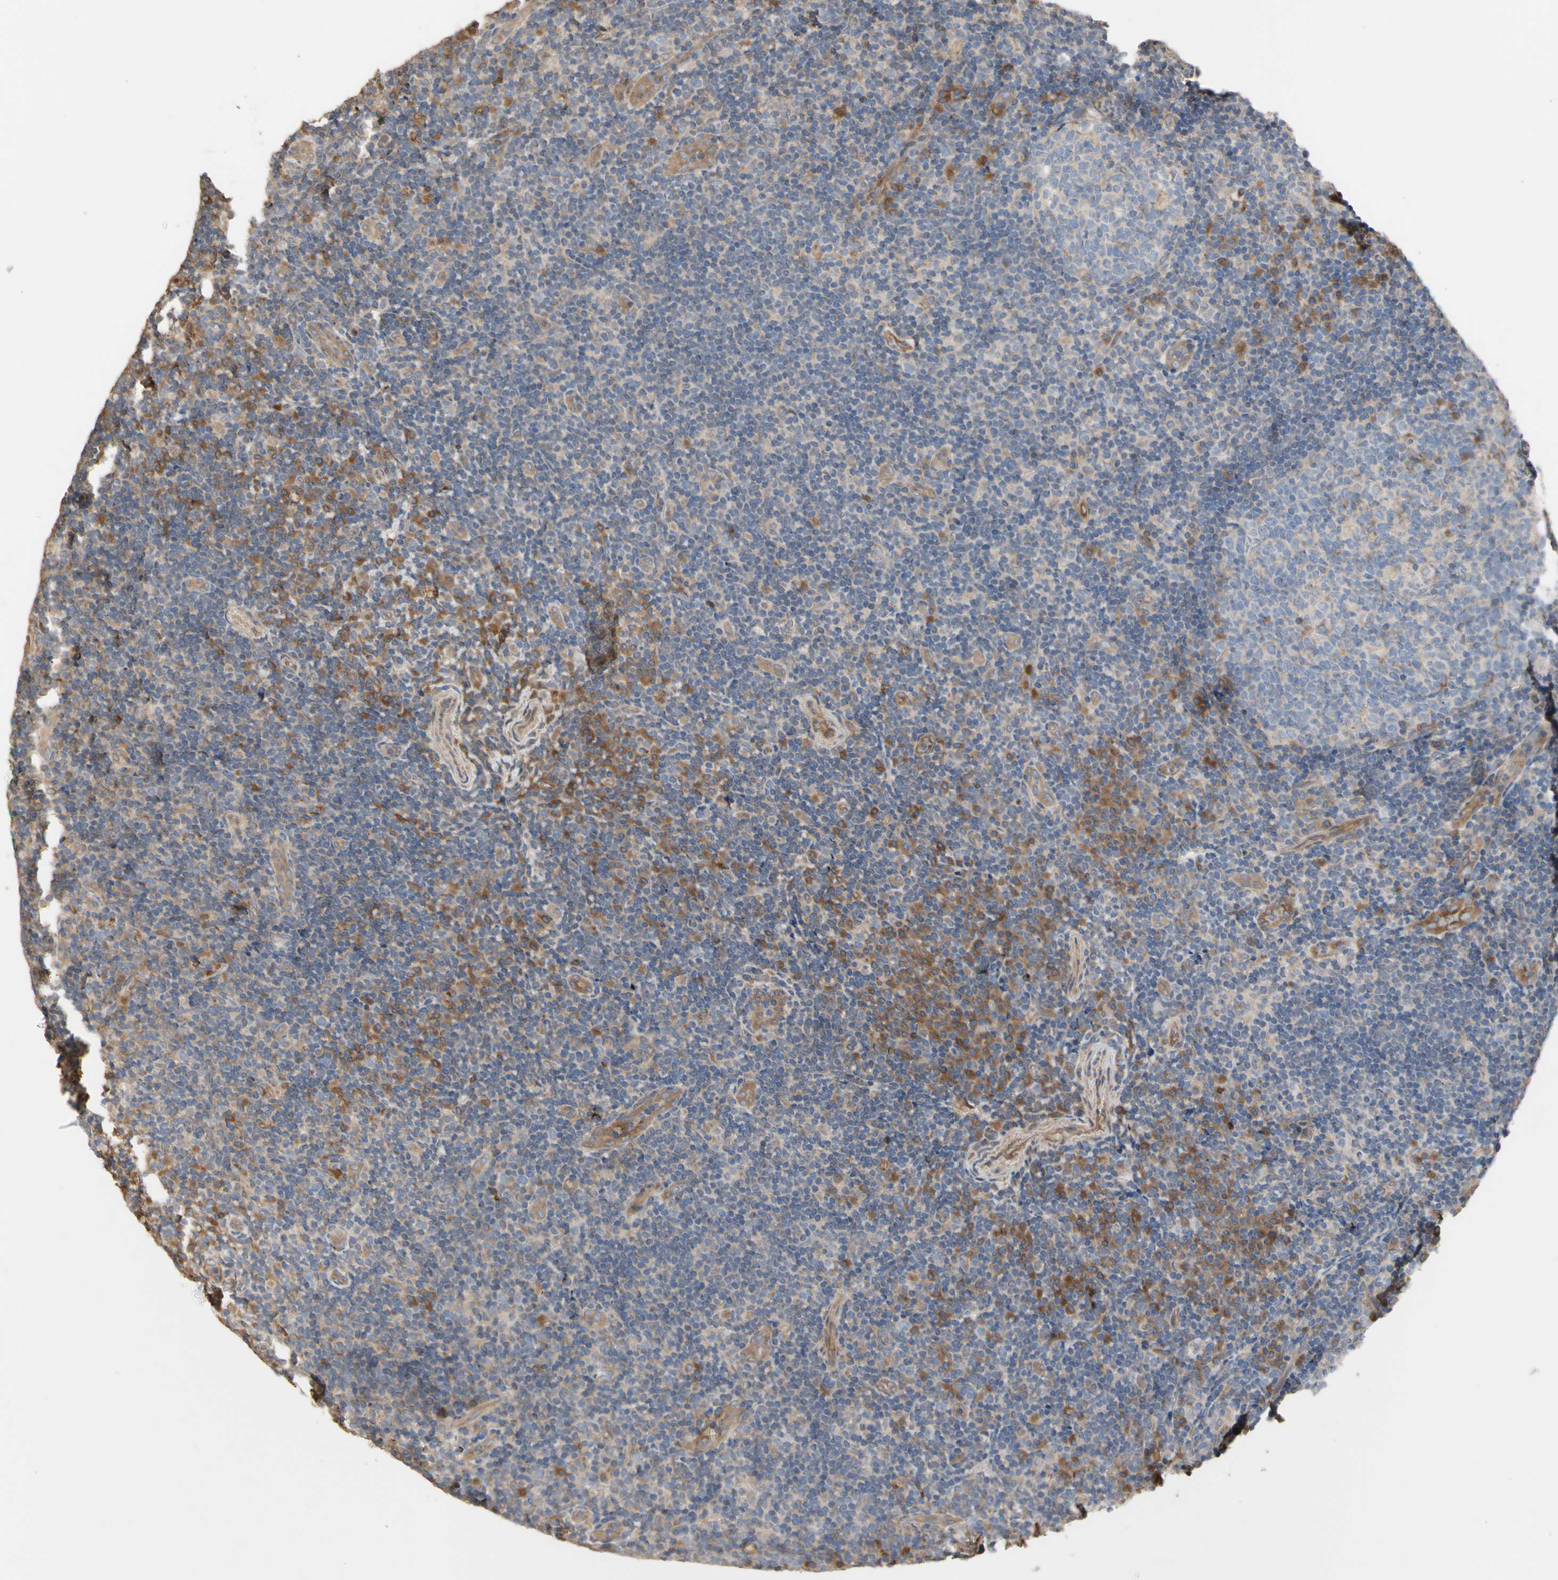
{"staining": {"intensity": "moderate", "quantity": "<25%", "location": "cytoplasmic/membranous"}, "tissue": "tonsil", "cell_type": "Germinal center cells", "image_type": "normal", "snomed": [{"axis": "morphology", "description": "Normal tissue, NOS"}, {"axis": "topography", "description": "Tonsil"}], "caption": "Immunohistochemical staining of benign human tonsil displays <25% levels of moderate cytoplasmic/membranous protein positivity in about <25% of germinal center cells.", "gene": "NECTIN3", "patient": {"sex": "female", "age": 40}}